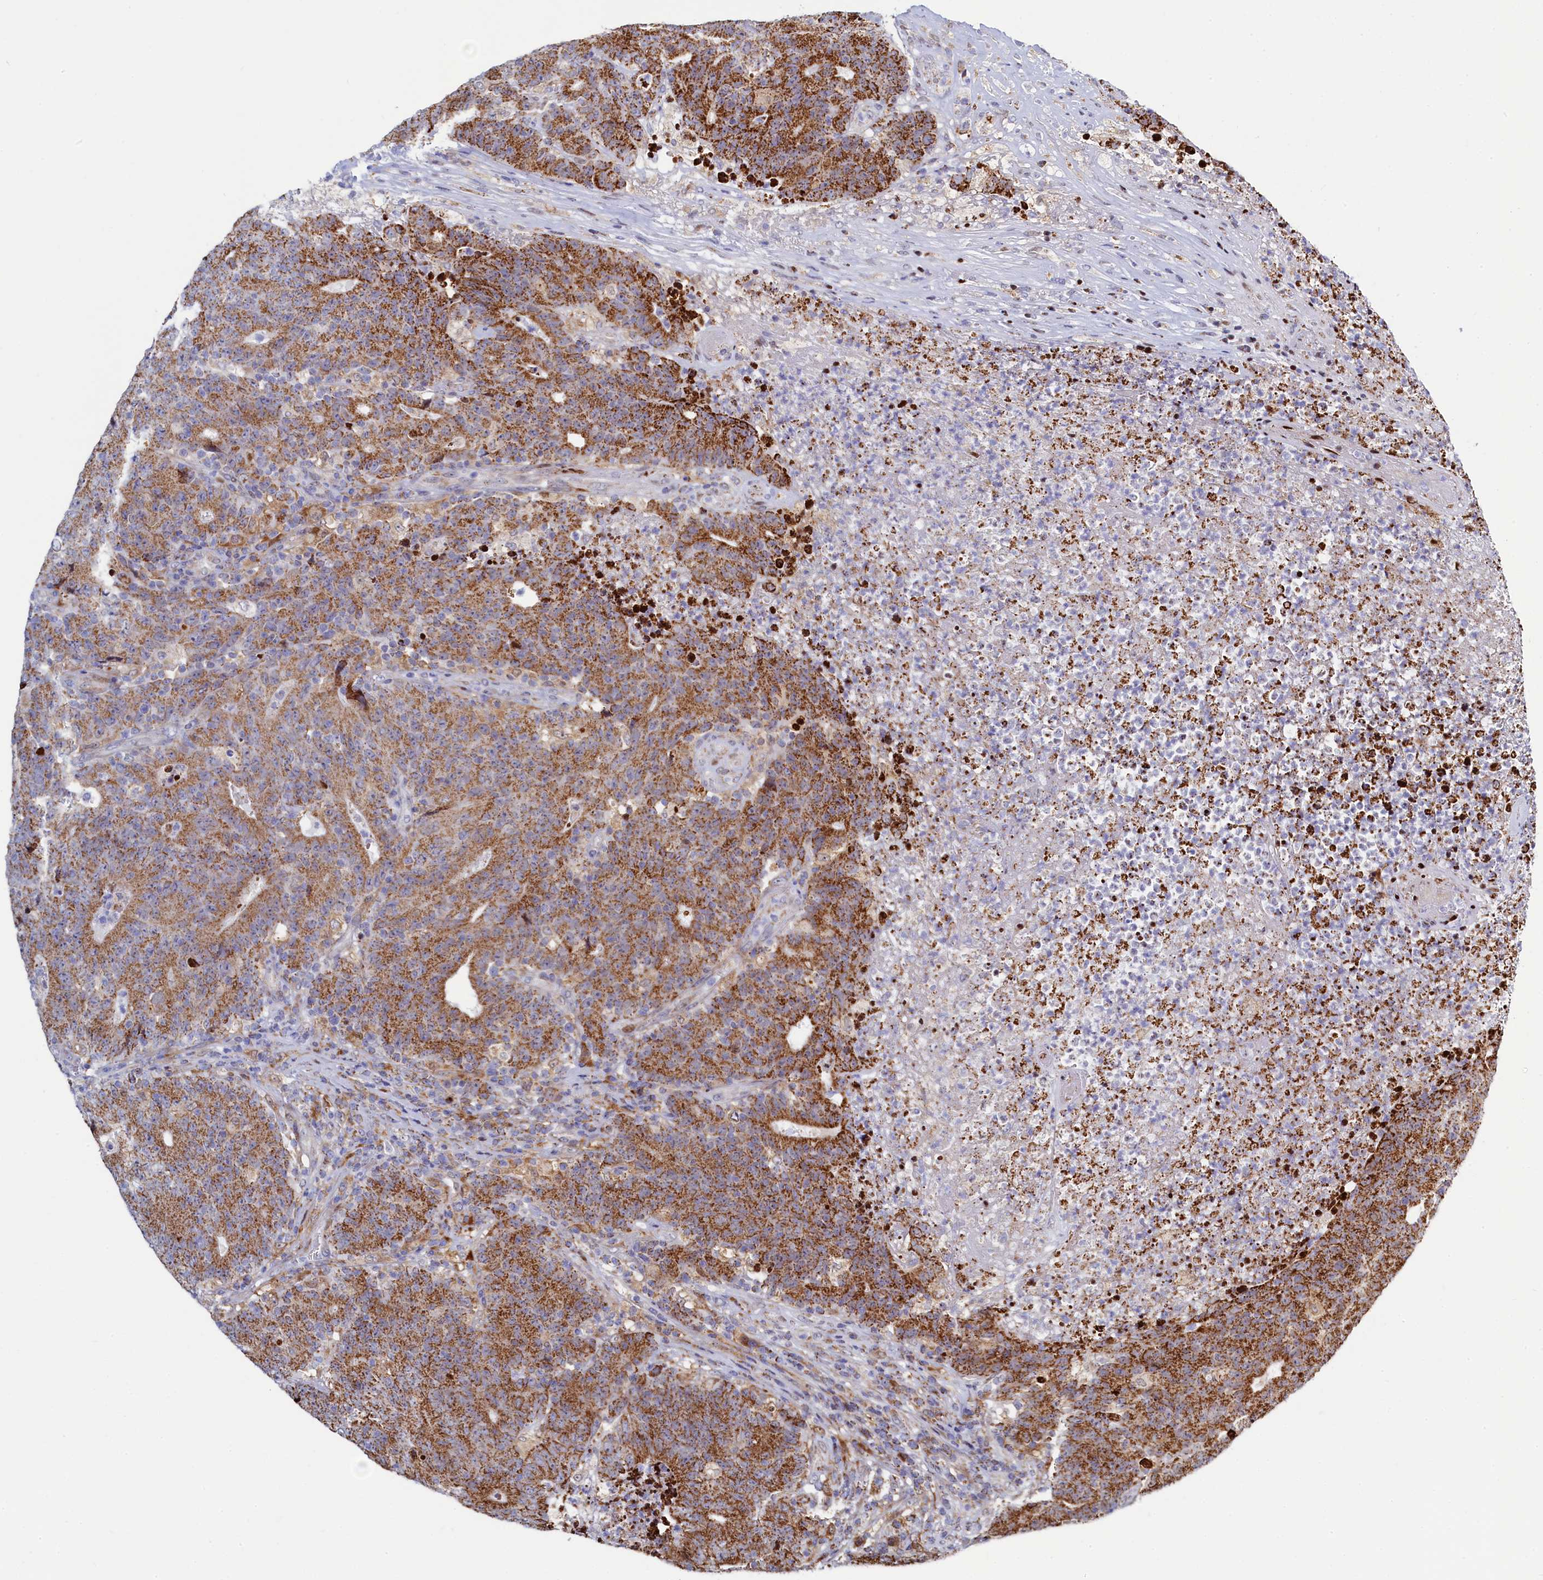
{"staining": {"intensity": "strong", "quantity": ">75%", "location": "cytoplasmic/membranous"}, "tissue": "colorectal cancer", "cell_type": "Tumor cells", "image_type": "cancer", "snomed": [{"axis": "morphology", "description": "Adenocarcinoma, NOS"}, {"axis": "topography", "description": "Colon"}], "caption": "There is high levels of strong cytoplasmic/membranous positivity in tumor cells of colorectal cancer, as demonstrated by immunohistochemical staining (brown color).", "gene": "HDGFL3", "patient": {"sex": "female", "age": 75}}